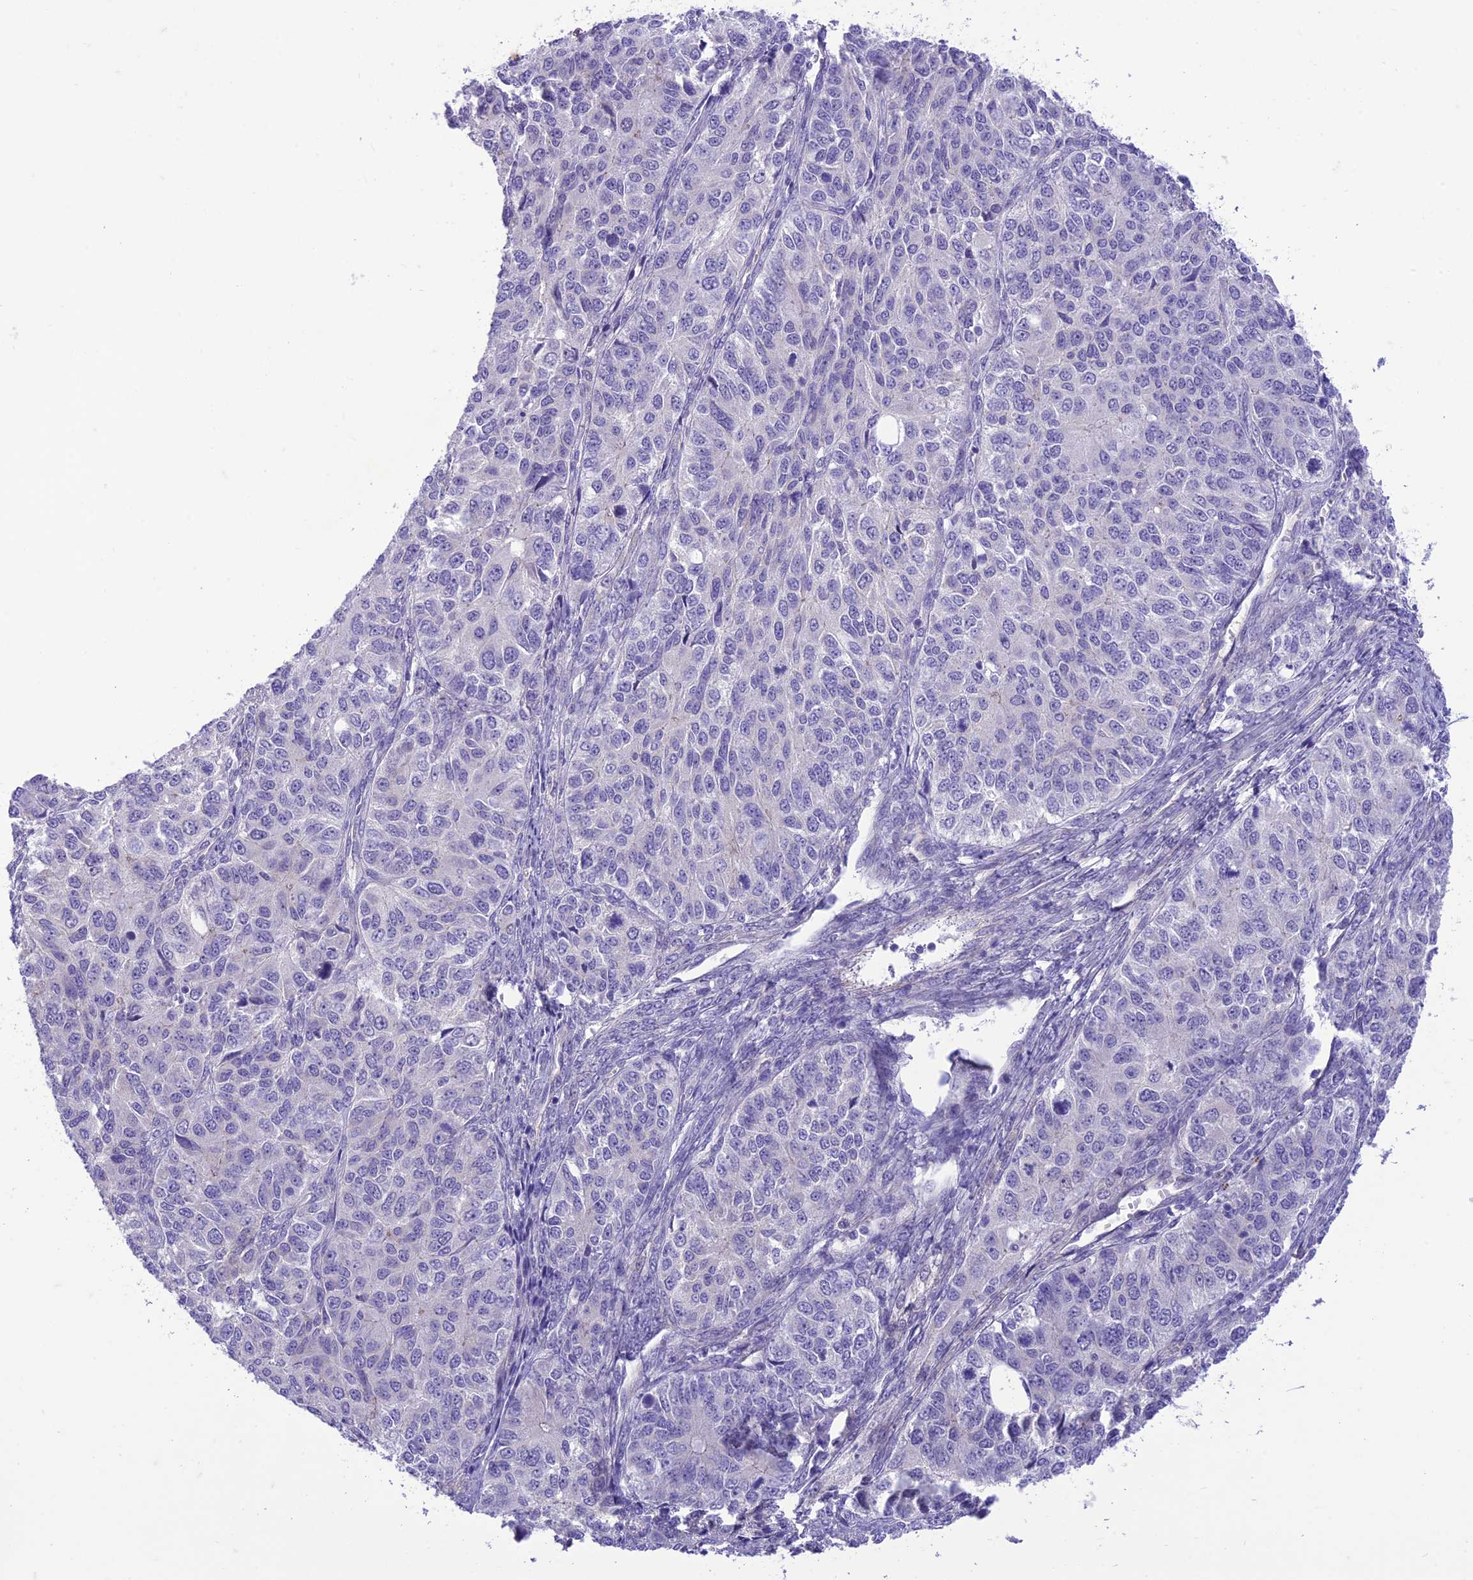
{"staining": {"intensity": "negative", "quantity": "none", "location": "none"}, "tissue": "ovarian cancer", "cell_type": "Tumor cells", "image_type": "cancer", "snomed": [{"axis": "morphology", "description": "Carcinoma, endometroid"}, {"axis": "topography", "description": "Ovary"}], "caption": "An immunohistochemistry (IHC) histopathology image of ovarian cancer (endometroid carcinoma) is shown. There is no staining in tumor cells of ovarian cancer (endometroid carcinoma).", "gene": "DHDH", "patient": {"sex": "female", "age": 51}}